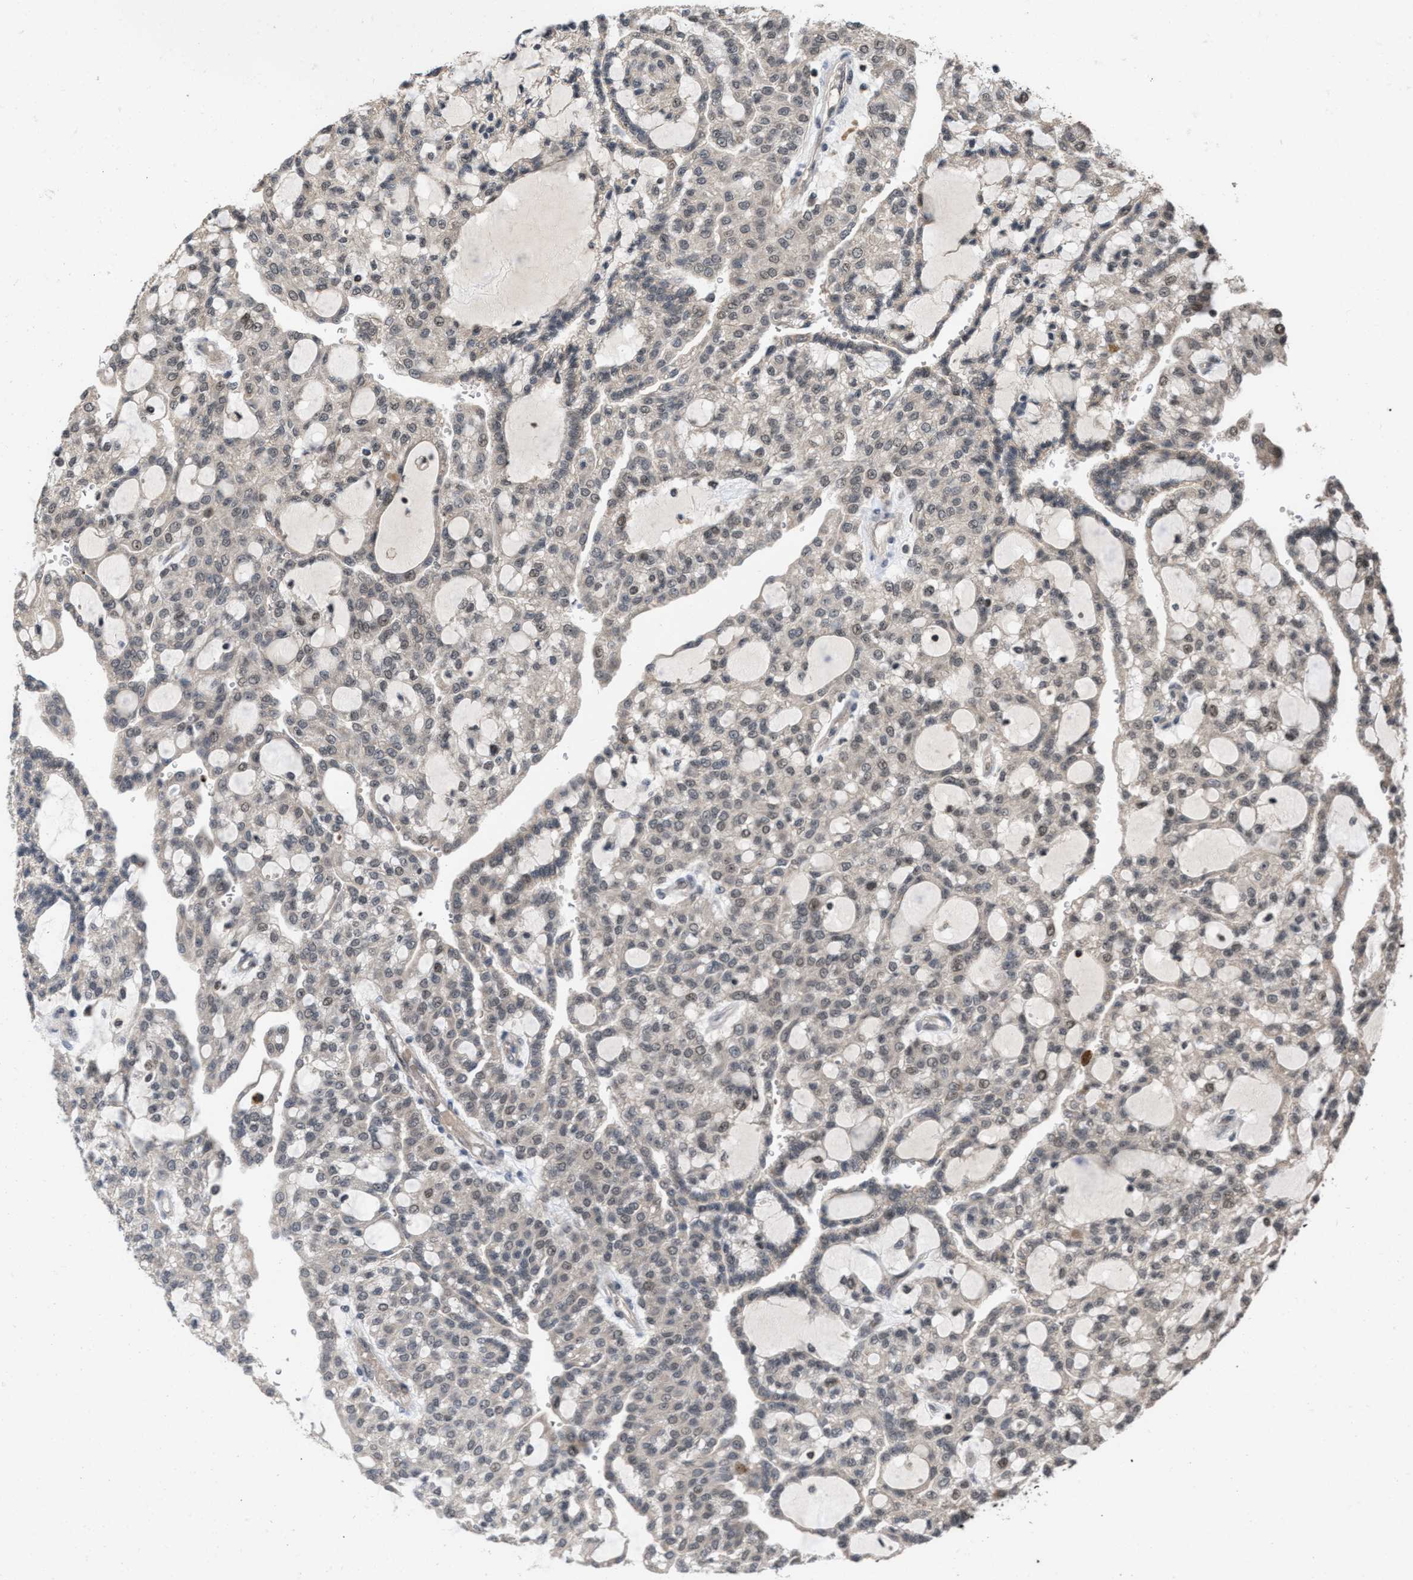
{"staining": {"intensity": "weak", "quantity": "<25%", "location": "nuclear"}, "tissue": "renal cancer", "cell_type": "Tumor cells", "image_type": "cancer", "snomed": [{"axis": "morphology", "description": "Adenocarcinoma, NOS"}, {"axis": "topography", "description": "Kidney"}], "caption": "An immunohistochemistry histopathology image of adenocarcinoma (renal) is shown. There is no staining in tumor cells of adenocarcinoma (renal).", "gene": "C9orf78", "patient": {"sex": "male", "age": 63}}